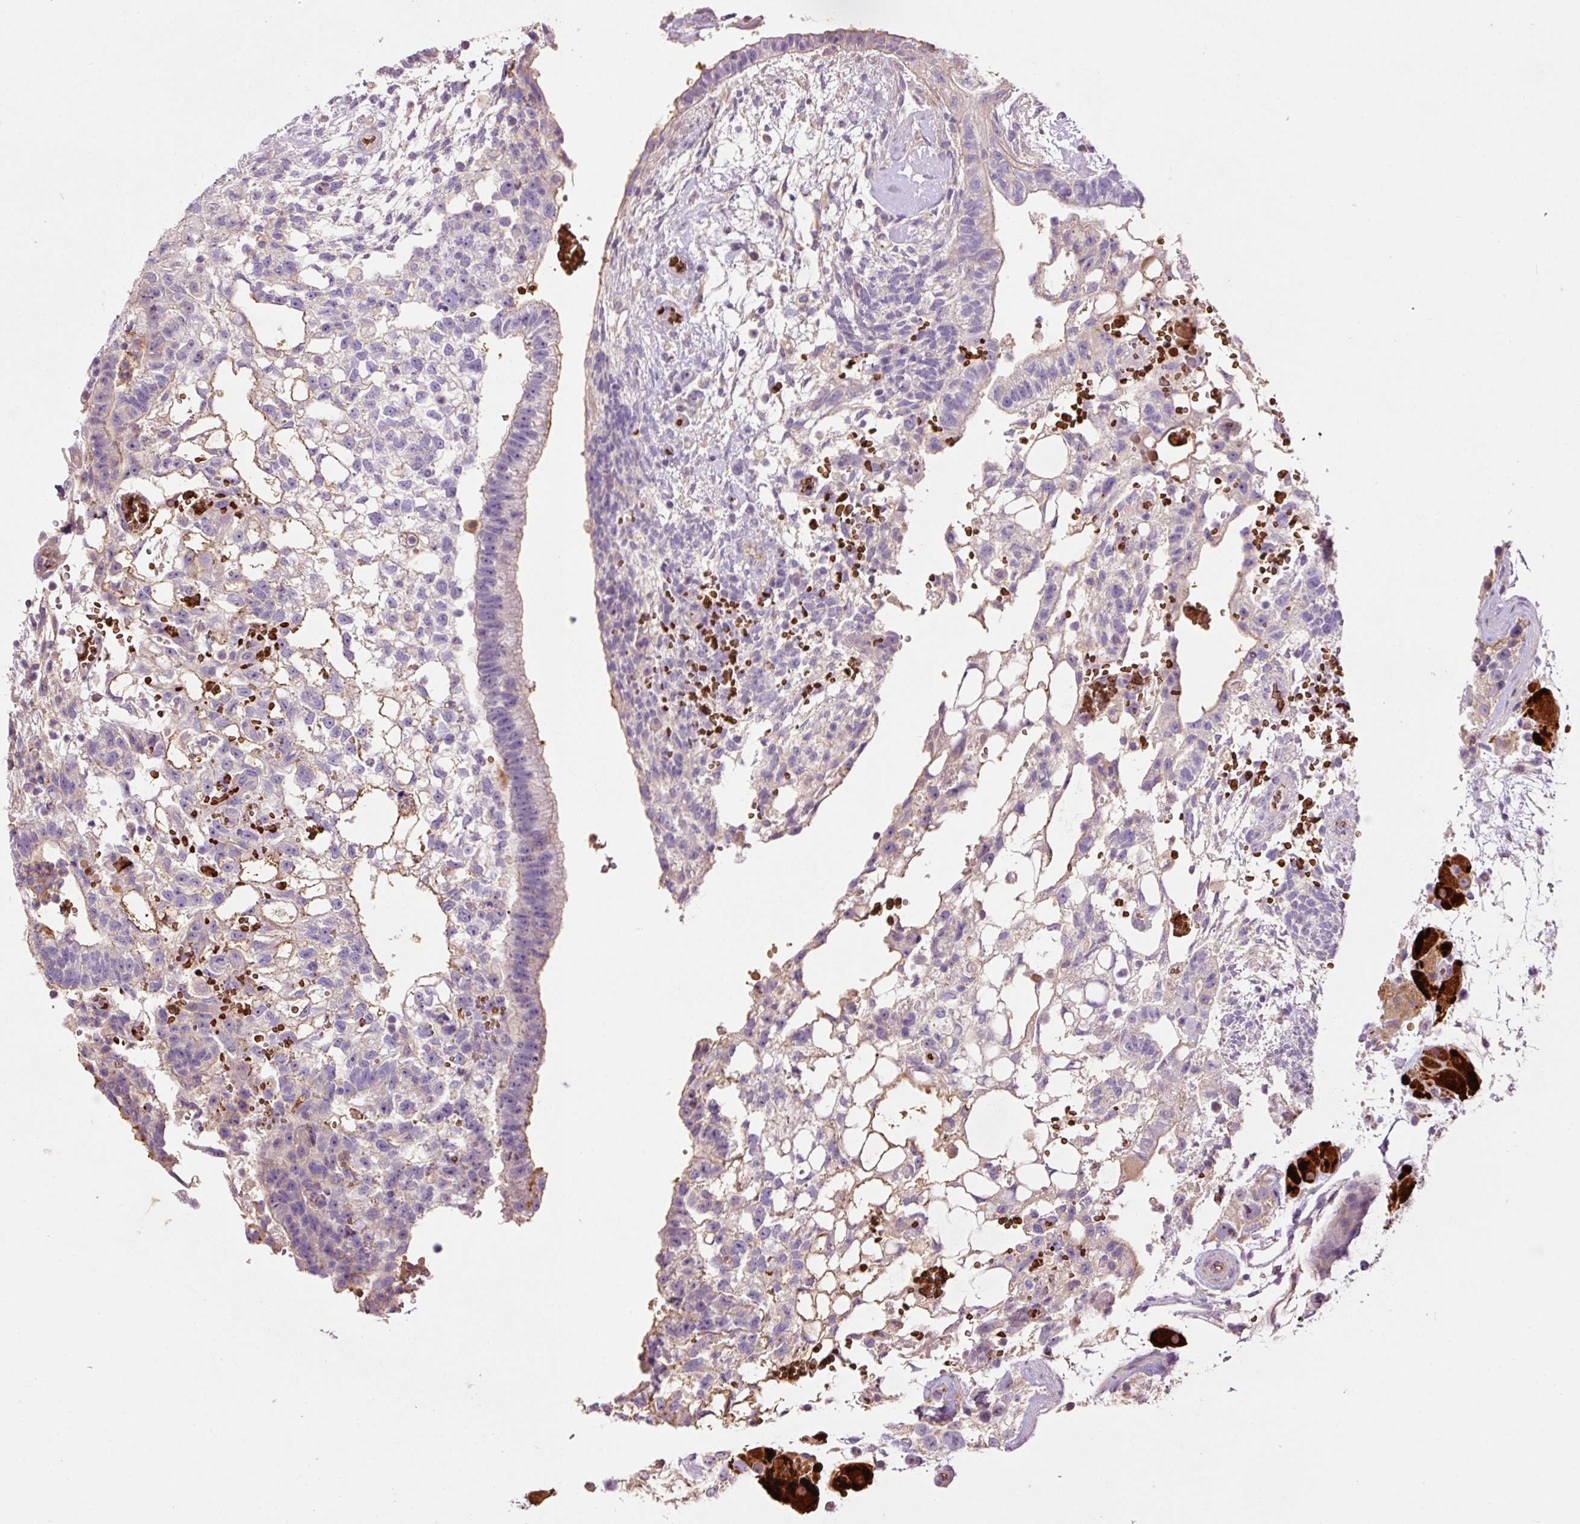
{"staining": {"intensity": "weak", "quantity": "<25%", "location": "cytoplasmic/membranous"}, "tissue": "testis cancer", "cell_type": "Tumor cells", "image_type": "cancer", "snomed": [{"axis": "morphology", "description": "Normal tissue, NOS"}, {"axis": "morphology", "description": "Carcinoma, Embryonal, NOS"}, {"axis": "topography", "description": "Testis"}], "caption": "Human testis cancer stained for a protein using immunohistochemistry exhibits no staining in tumor cells.", "gene": "TMEM235", "patient": {"sex": "male", "age": 32}}